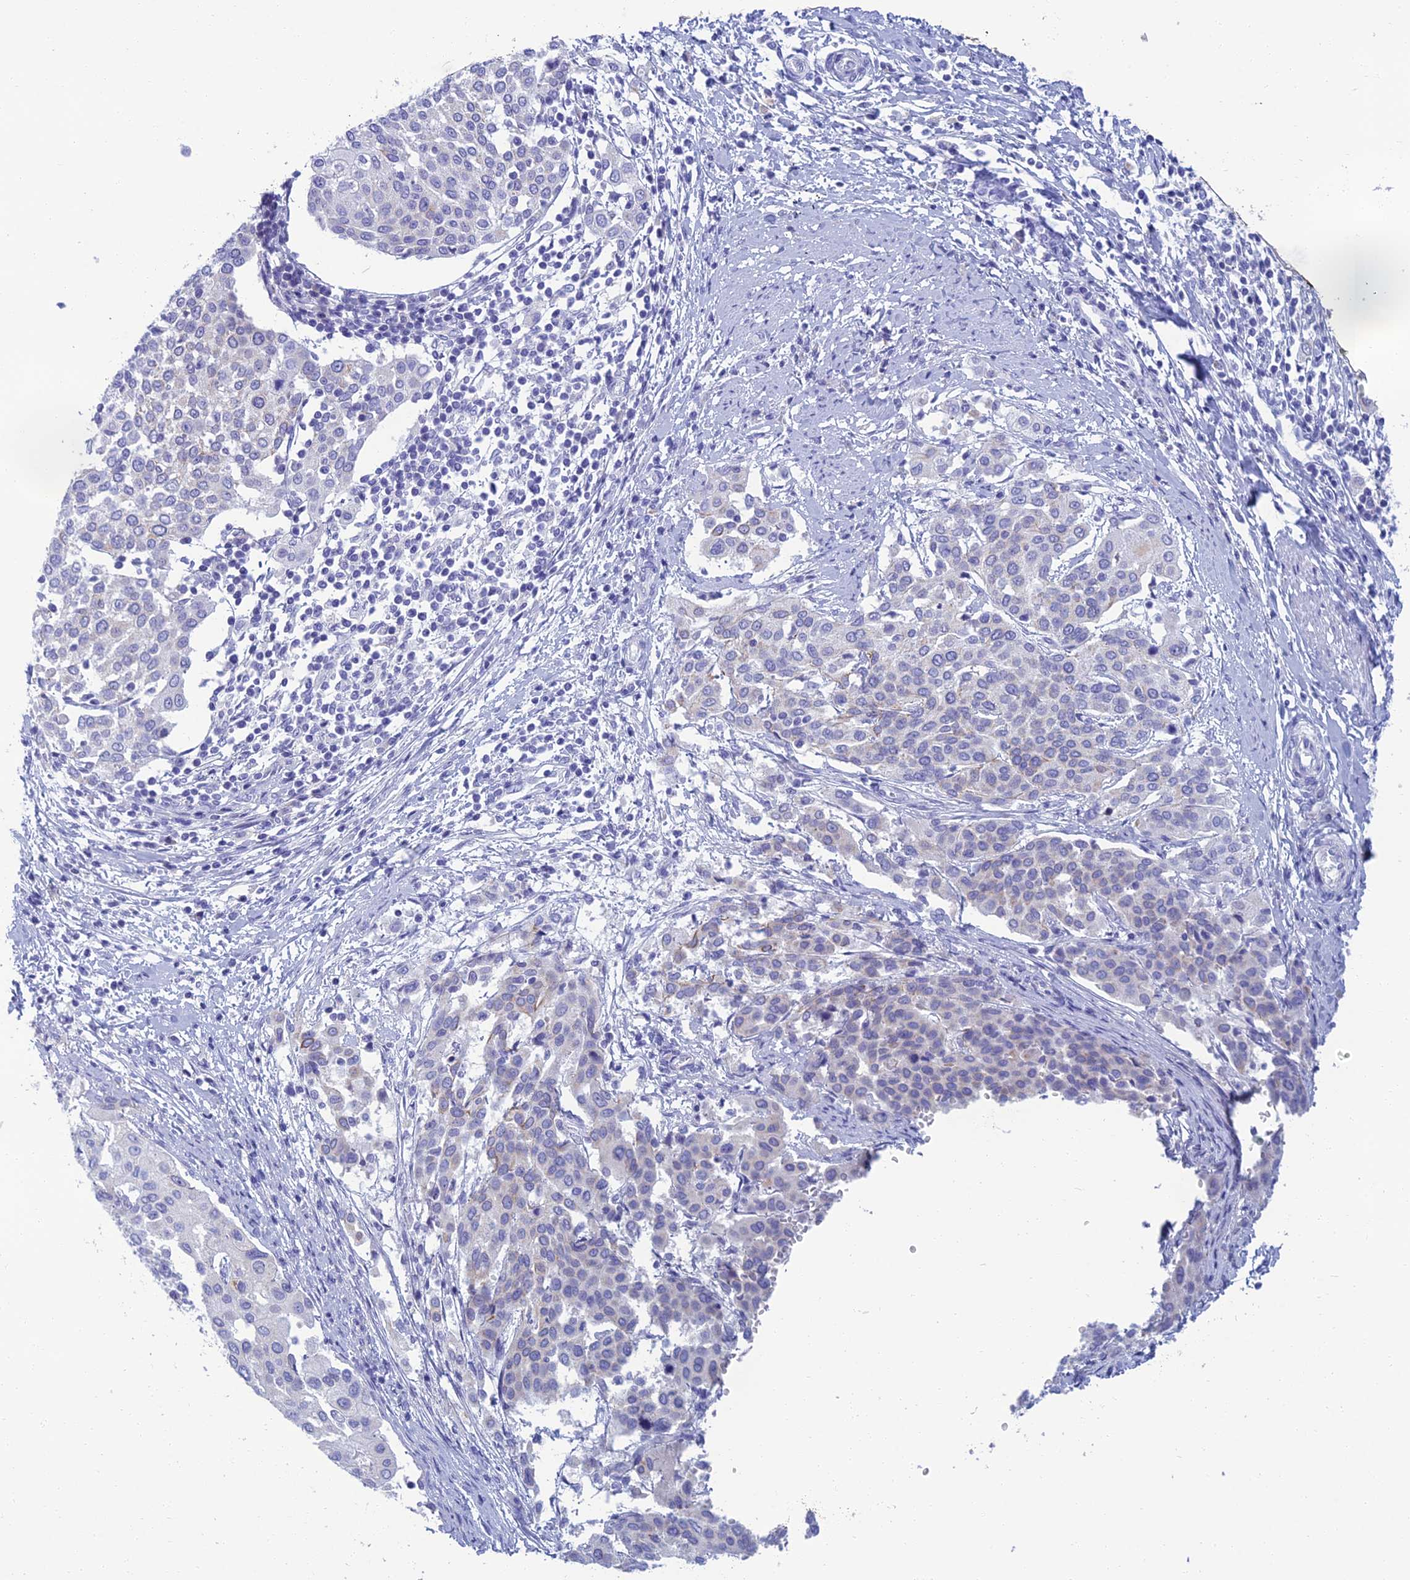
{"staining": {"intensity": "negative", "quantity": "none", "location": "none"}, "tissue": "cervical cancer", "cell_type": "Tumor cells", "image_type": "cancer", "snomed": [{"axis": "morphology", "description": "Squamous cell carcinoma, NOS"}, {"axis": "topography", "description": "Cervix"}], "caption": "There is no significant staining in tumor cells of cervical squamous cell carcinoma. (Stains: DAB IHC with hematoxylin counter stain, Microscopy: brightfield microscopy at high magnification).", "gene": "SPTLC3", "patient": {"sex": "female", "age": 44}}